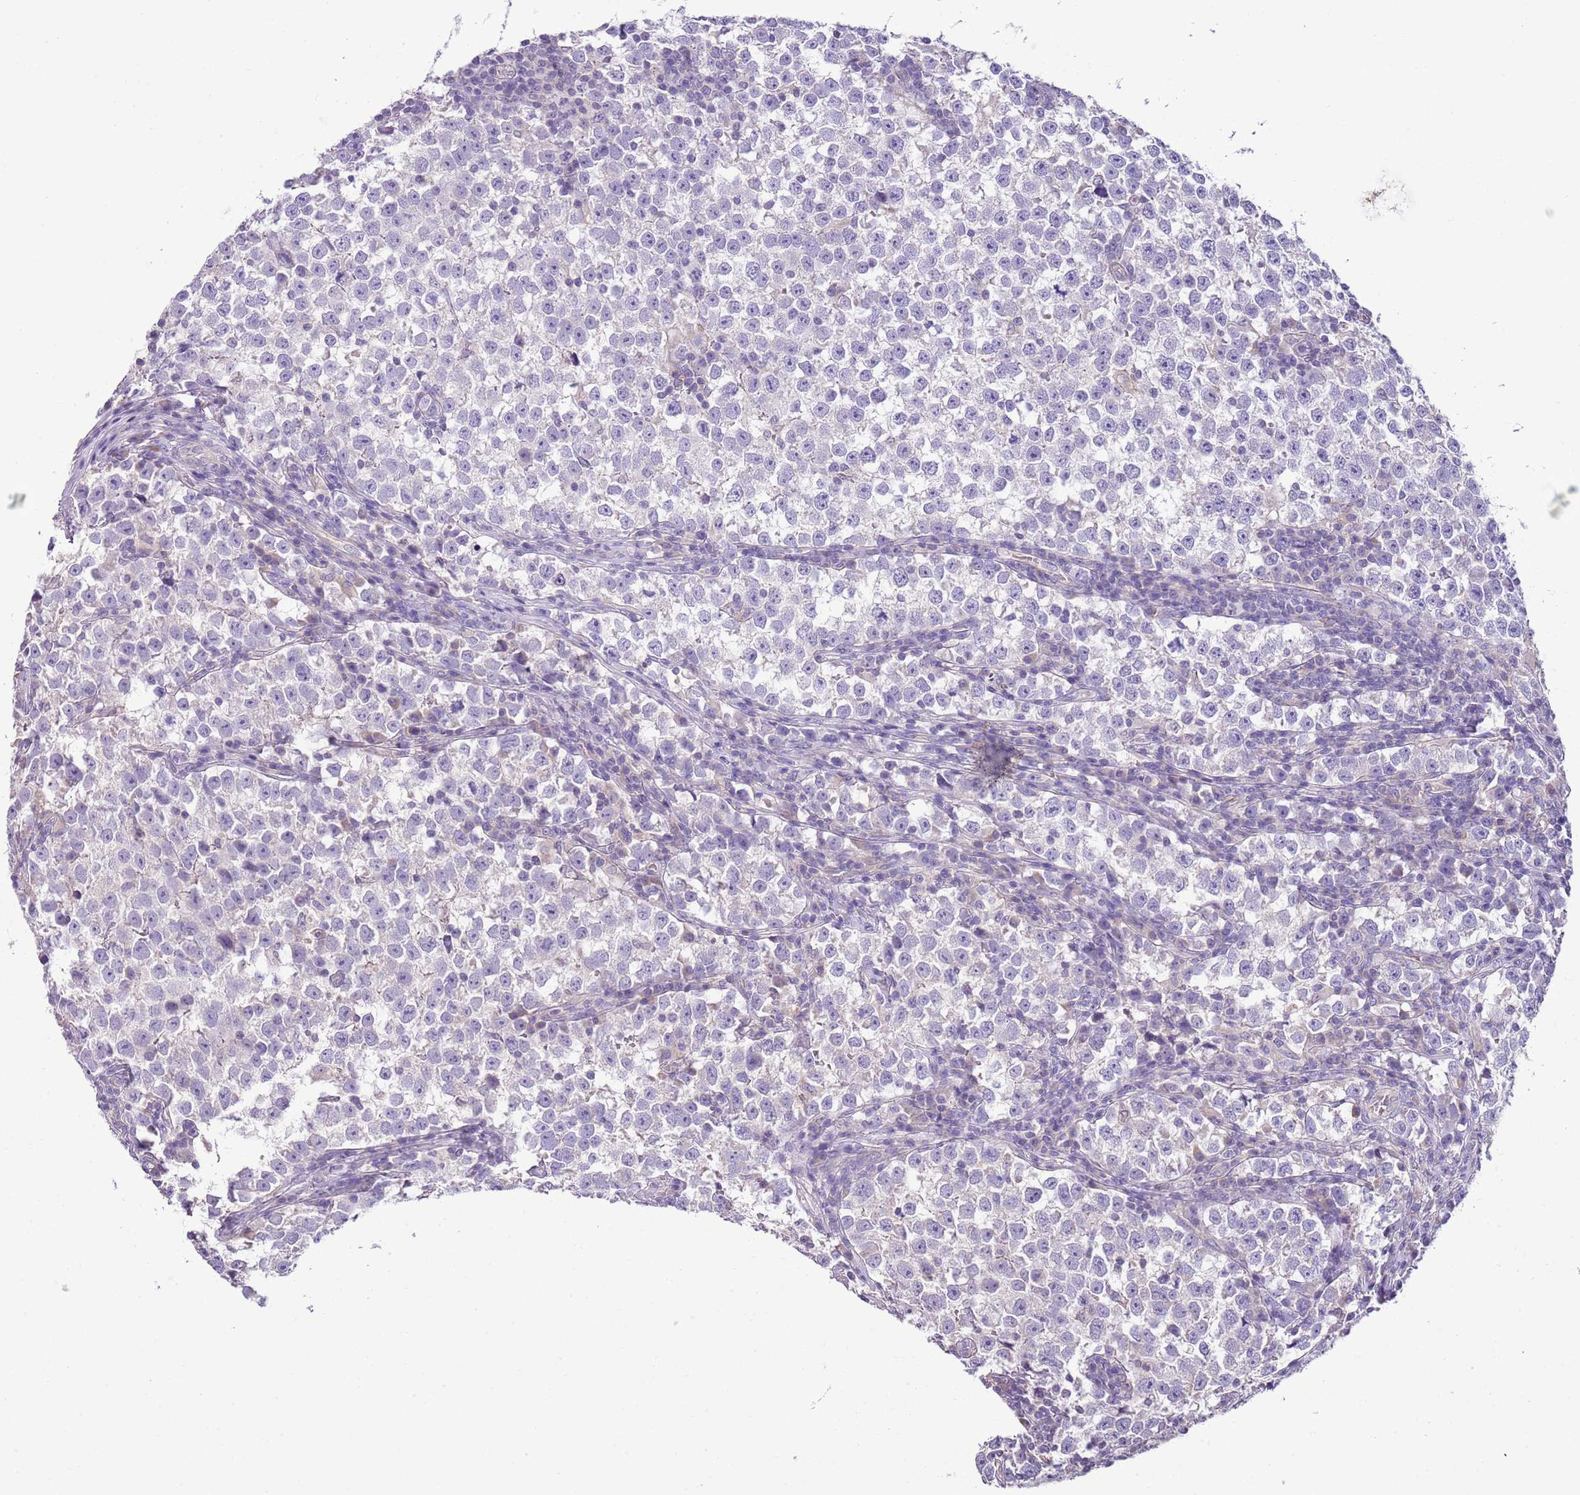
{"staining": {"intensity": "negative", "quantity": "none", "location": "none"}, "tissue": "testis cancer", "cell_type": "Tumor cells", "image_type": "cancer", "snomed": [{"axis": "morphology", "description": "Normal tissue, NOS"}, {"axis": "morphology", "description": "Seminoma, NOS"}, {"axis": "topography", "description": "Testis"}], "caption": "High power microscopy image of an immunohistochemistry (IHC) histopathology image of seminoma (testis), revealing no significant expression in tumor cells.", "gene": "HES3", "patient": {"sex": "male", "age": 43}}